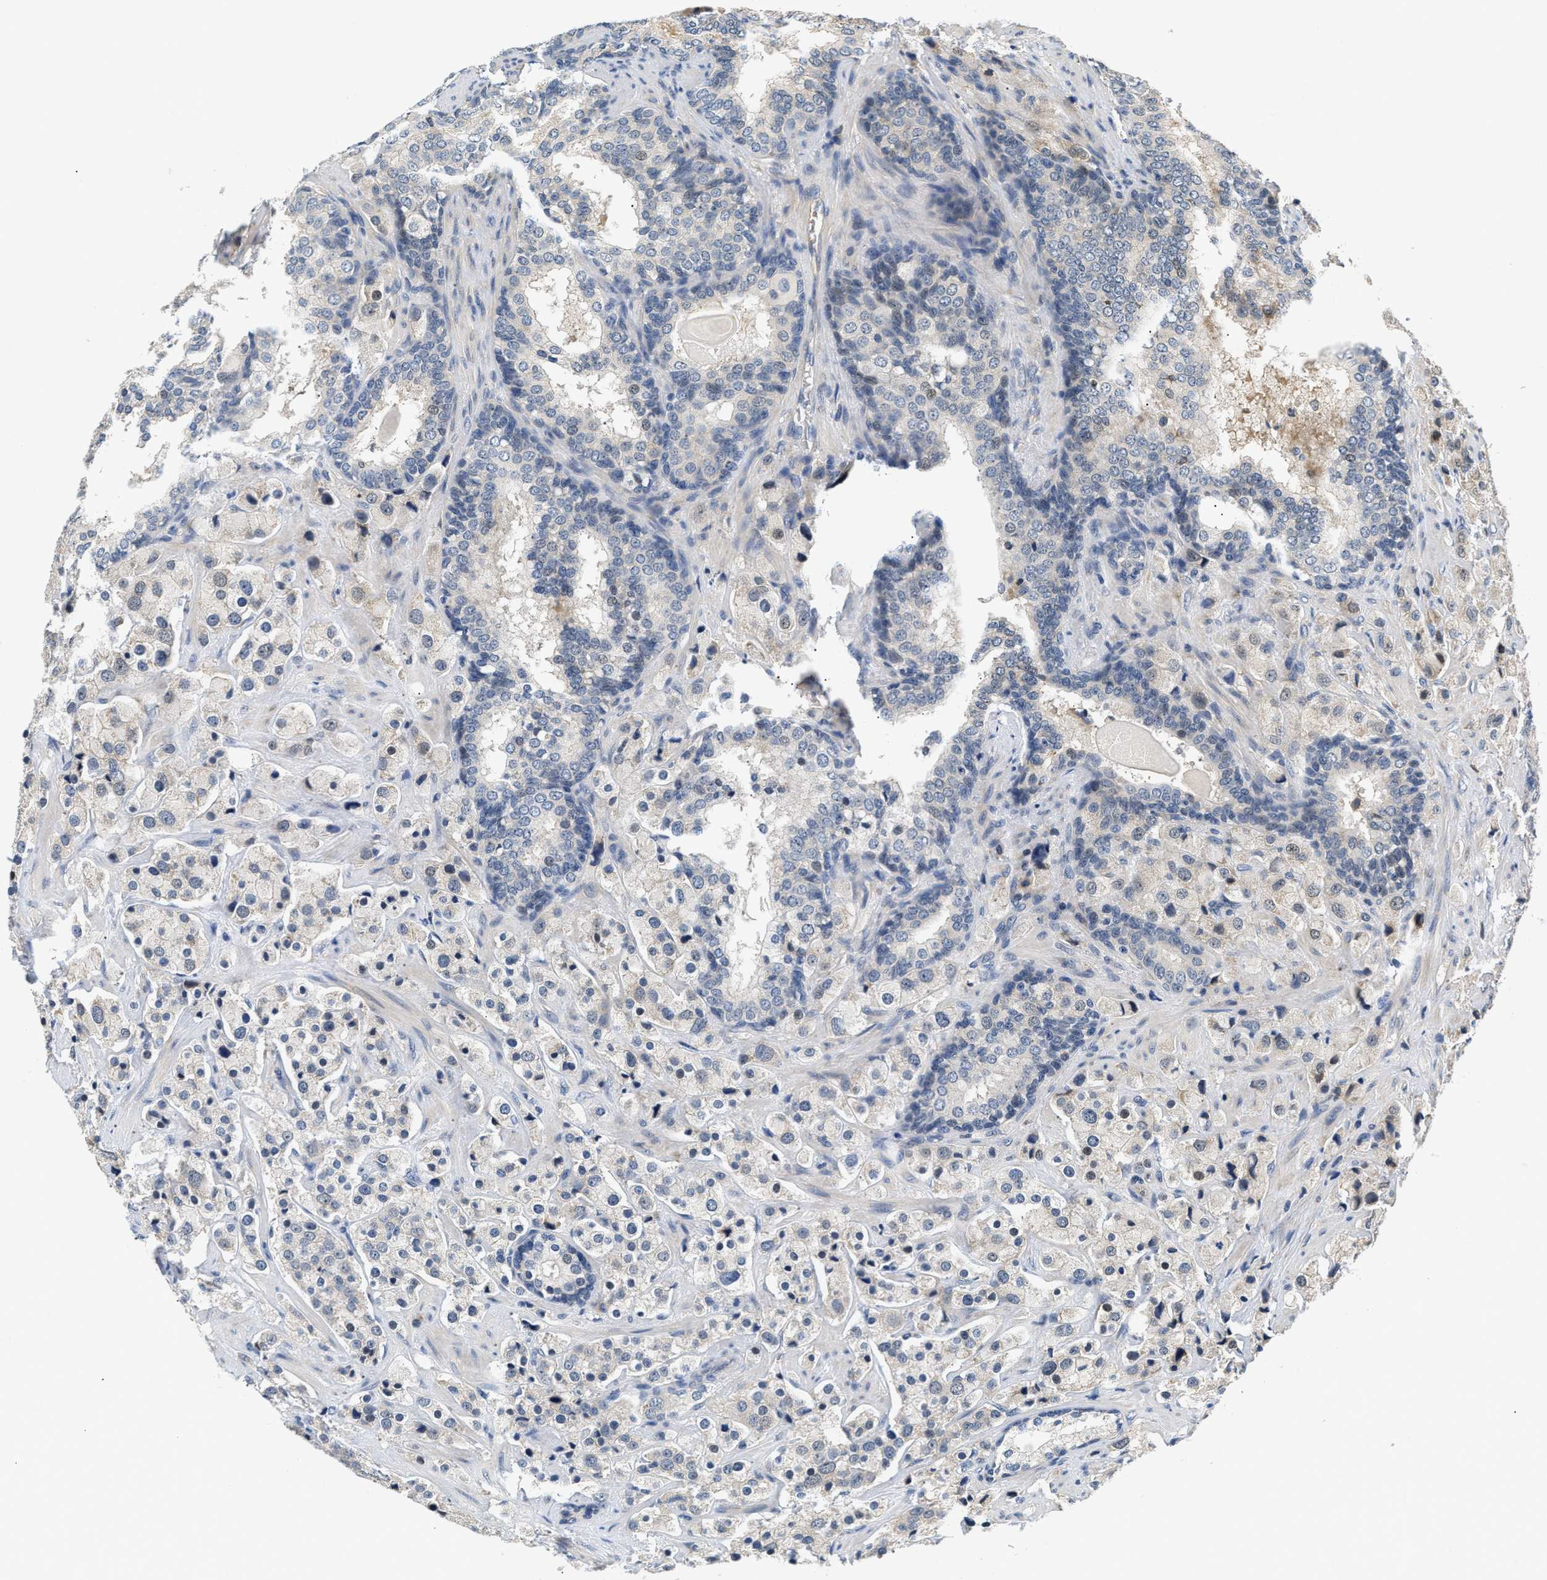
{"staining": {"intensity": "negative", "quantity": "none", "location": "none"}, "tissue": "prostate cancer", "cell_type": "Tumor cells", "image_type": "cancer", "snomed": [{"axis": "morphology", "description": "Adenocarcinoma, Medium grade"}, {"axis": "topography", "description": "Prostate"}], "caption": "IHC of medium-grade adenocarcinoma (prostate) shows no expression in tumor cells.", "gene": "TNIP2", "patient": {"sex": "male", "age": 70}}